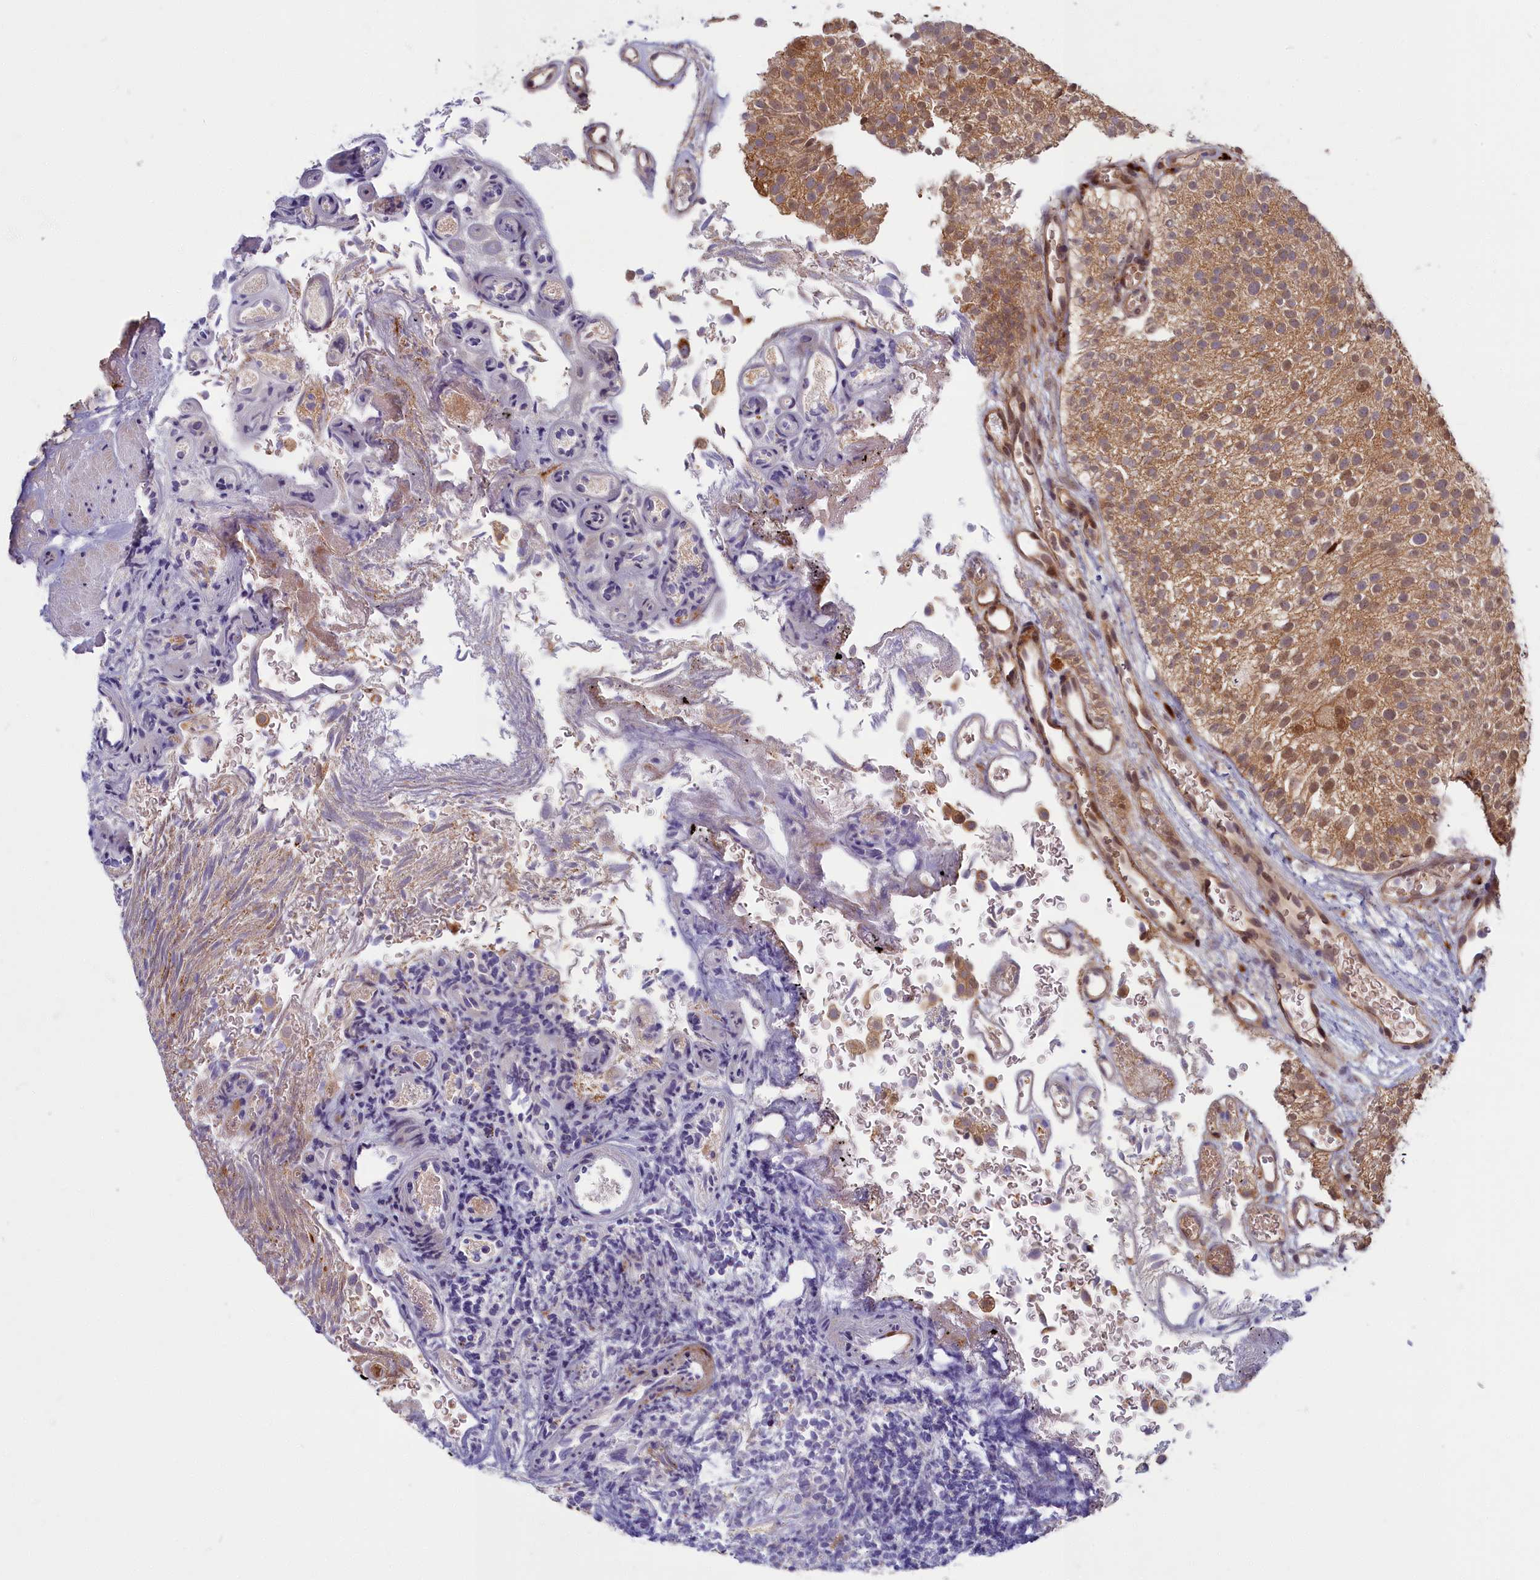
{"staining": {"intensity": "moderate", "quantity": ">75%", "location": "cytoplasmic/membranous,nuclear"}, "tissue": "urothelial cancer", "cell_type": "Tumor cells", "image_type": "cancer", "snomed": [{"axis": "morphology", "description": "Urothelial carcinoma, Low grade"}, {"axis": "topography", "description": "Urinary bladder"}], "caption": "Human urothelial carcinoma (low-grade) stained with a protein marker exhibits moderate staining in tumor cells.", "gene": "FCSK", "patient": {"sex": "male", "age": 78}}